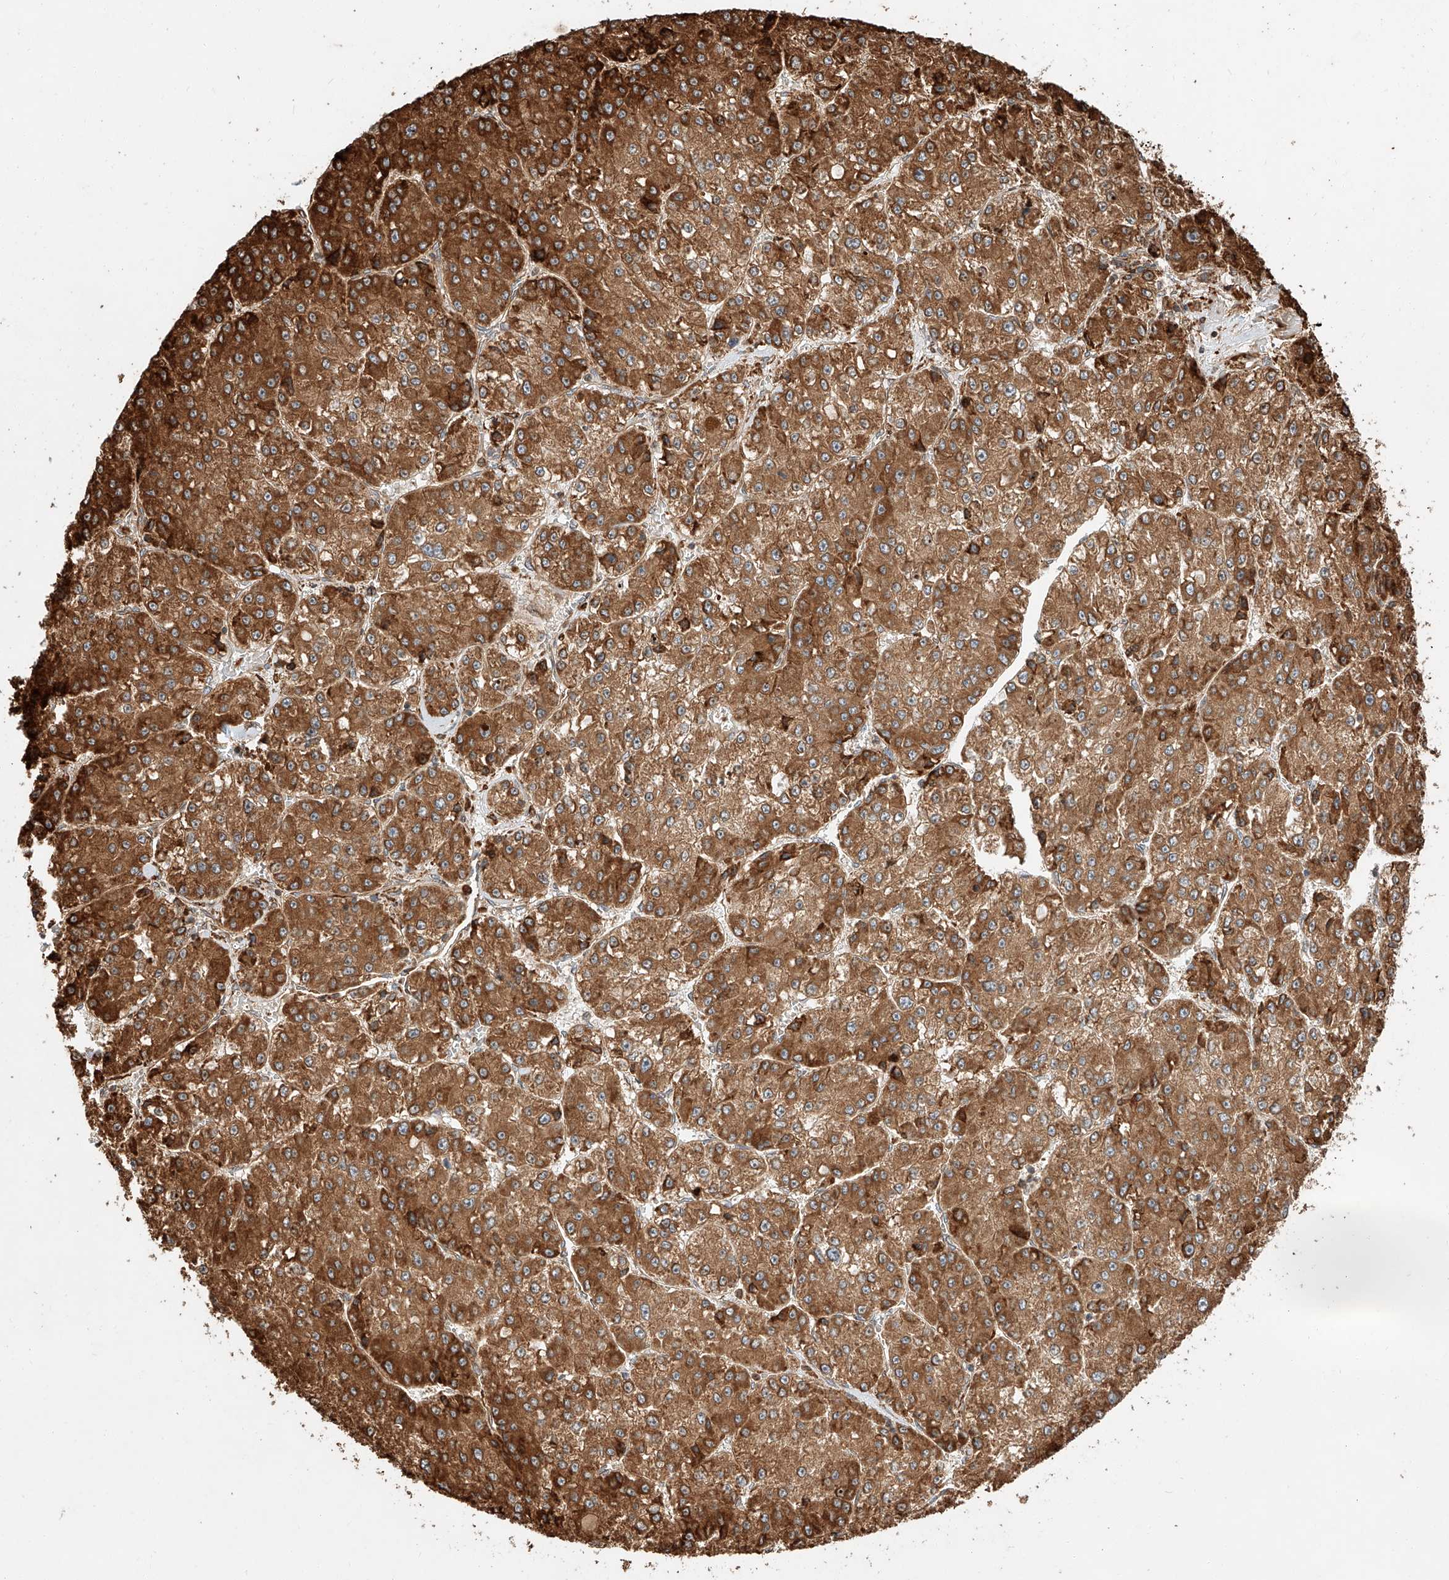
{"staining": {"intensity": "strong", "quantity": ">75%", "location": "cytoplasmic/membranous"}, "tissue": "liver cancer", "cell_type": "Tumor cells", "image_type": "cancer", "snomed": [{"axis": "morphology", "description": "Carcinoma, Hepatocellular, NOS"}, {"axis": "topography", "description": "Liver"}], "caption": "A photomicrograph of human liver hepatocellular carcinoma stained for a protein demonstrates strong cytoplasmic/membranous brown staining in tumor cells.", "gene": "ZNF84", "patient": {"sex": "female", "age": 73}}